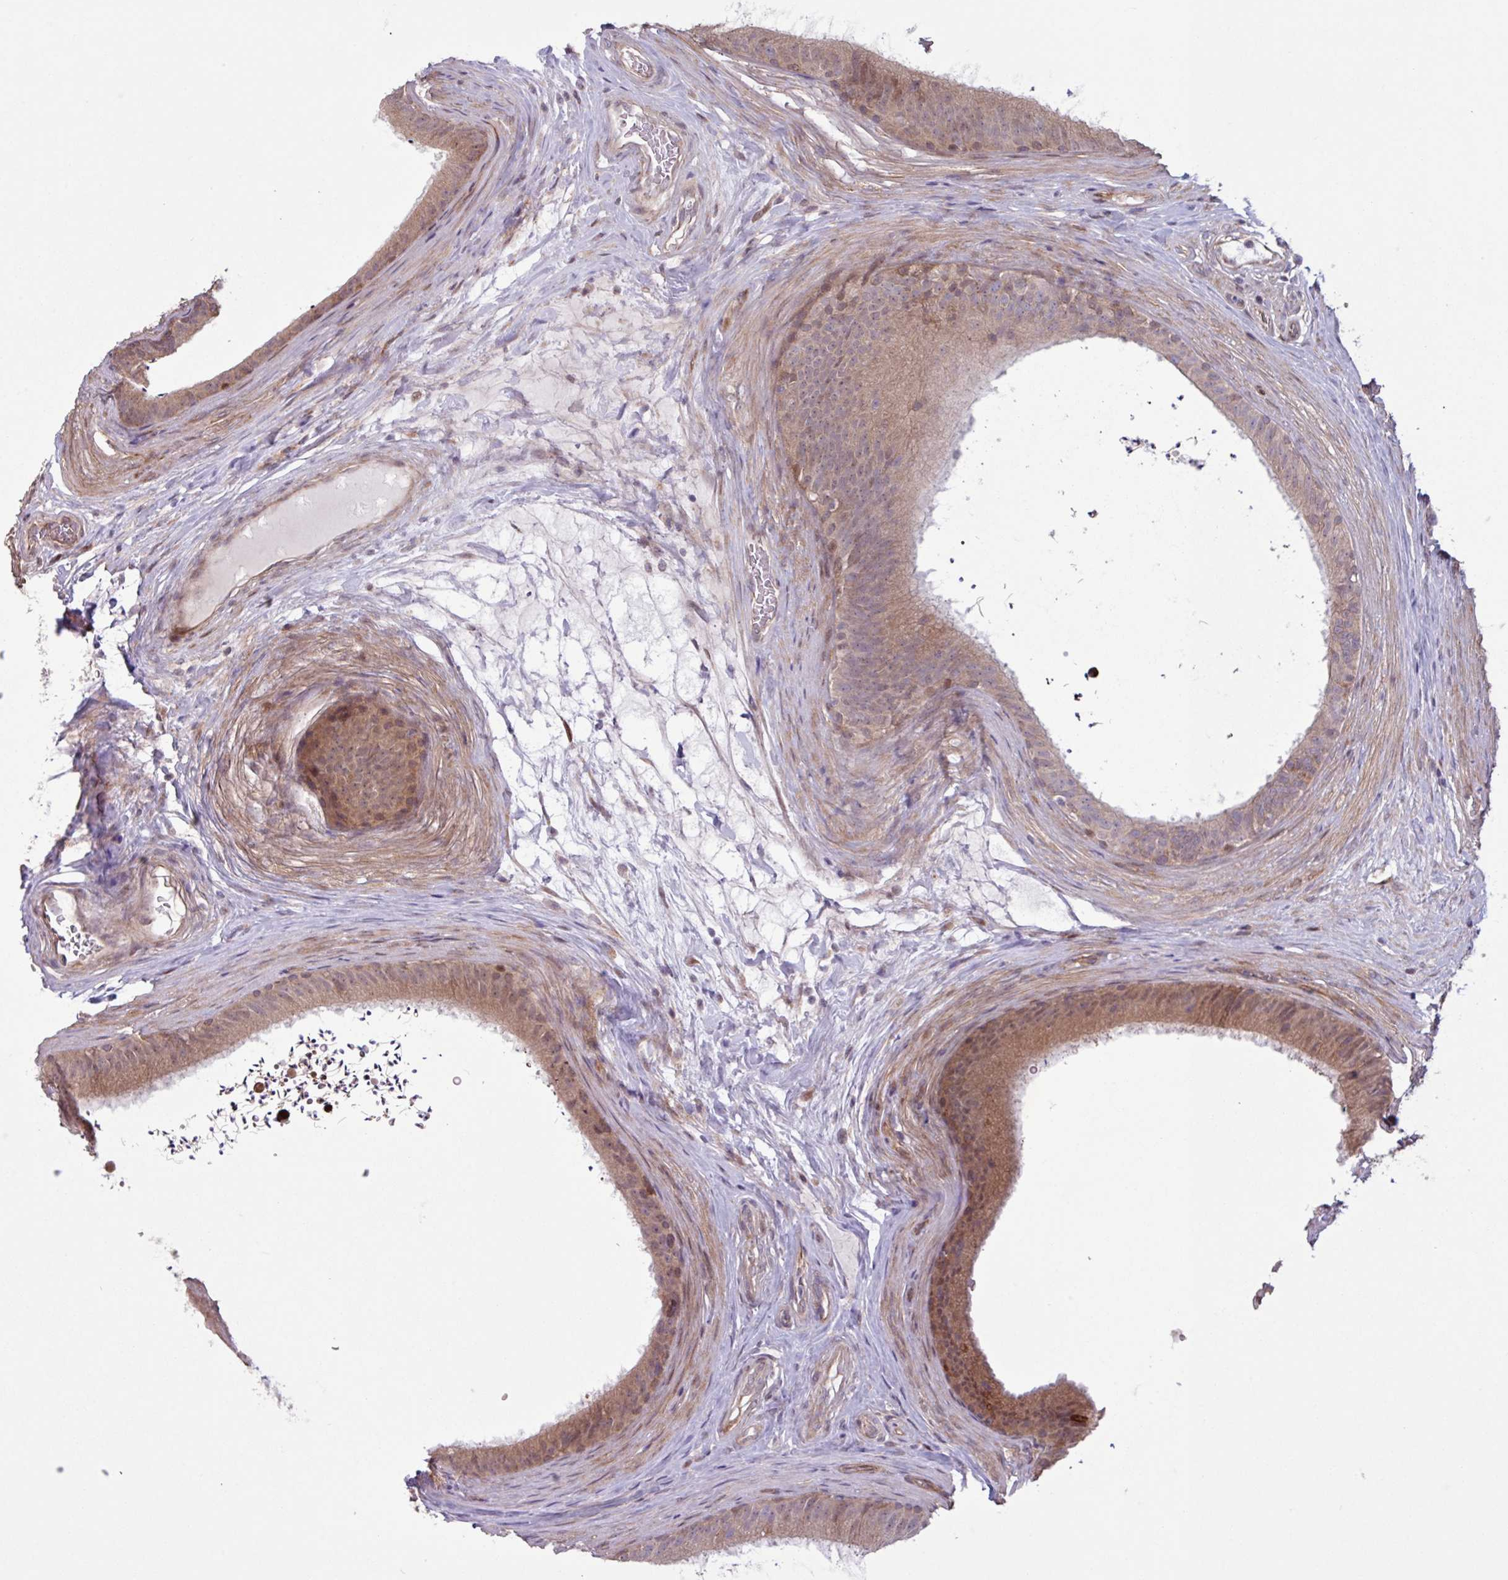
{"staining": {"intensity": "moderate", "quantity": ">75%", "location": "cytoplasmic/membranous,nuclear"}, "tissue": "epididymis", "cell_type": "Glandular cells", "image_type": "normal", "snomed": [{"axis": "morphology", "description": "Normal tissue, NOS"}, {"axis": "topography", "description": "Testis"}, {"axis": "topography", "description": "Epididymis"}], "caption": "A medium amount of moderate cytoplasmic/membranous,nuclear positivity is appreciated in approximately >75% of glandular cells in benign epididymis. Immunohistochemistry stains the protein in brown and the nuclei are stained blue.", "gene": "PDPR", "patient": {"sex": "male", "age": 41}}